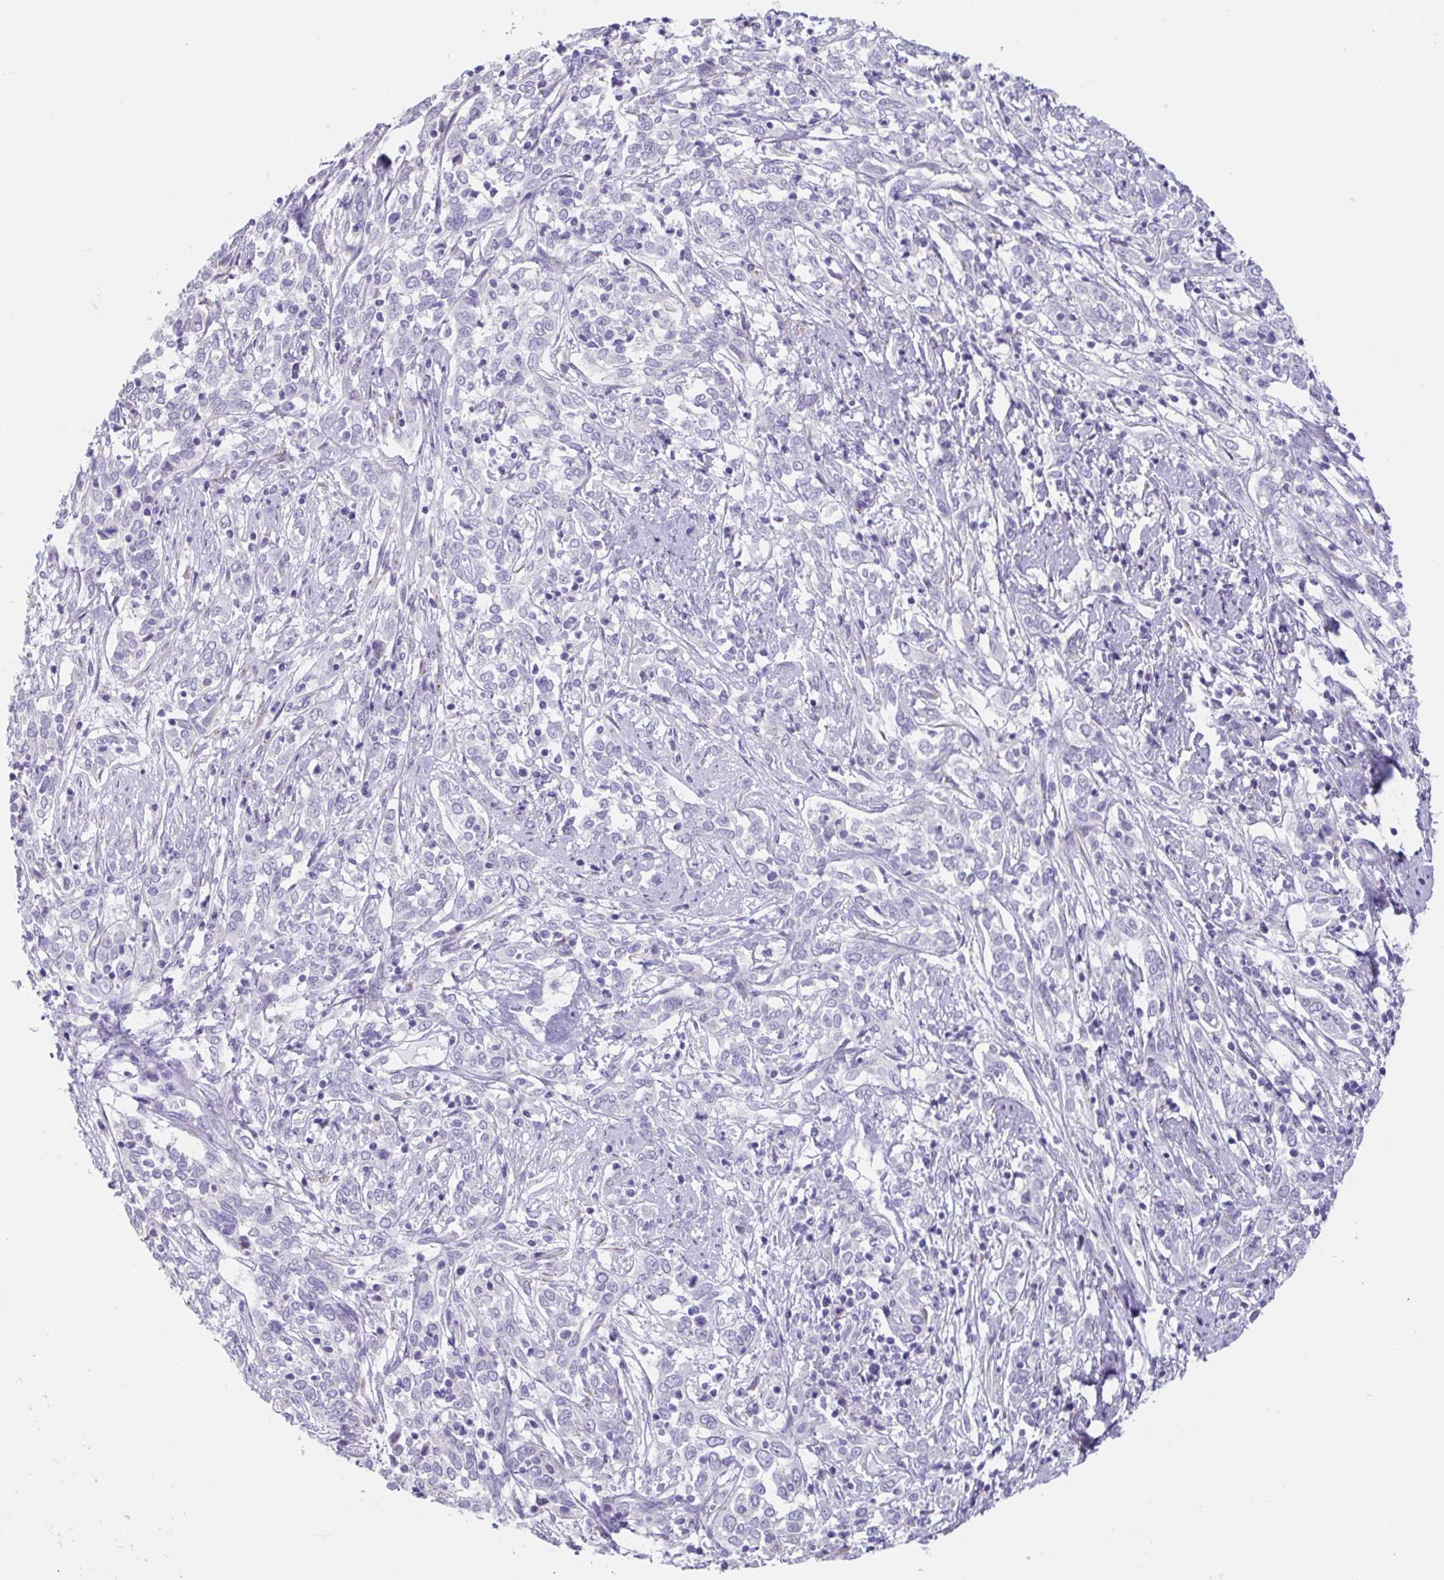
{"staining": {"intensity": "negative", "quantity": "none", "location": "none"}, "tissue": "cervical cancer", "cell_type": "Tumor cells", "image_type": "cancer", "snomed": [{"axis": "morphology", "description": "Adenocarcinoma, NOS"}, {"axis": "topography", "description": "Cervix"}], "caption": "The IHC histopathology image has no significant expression in tumor cells of cervical adenocarcinoma tissue.", "gene": "HDGFL1", "patient": {"sex": "female", "age": 40}}